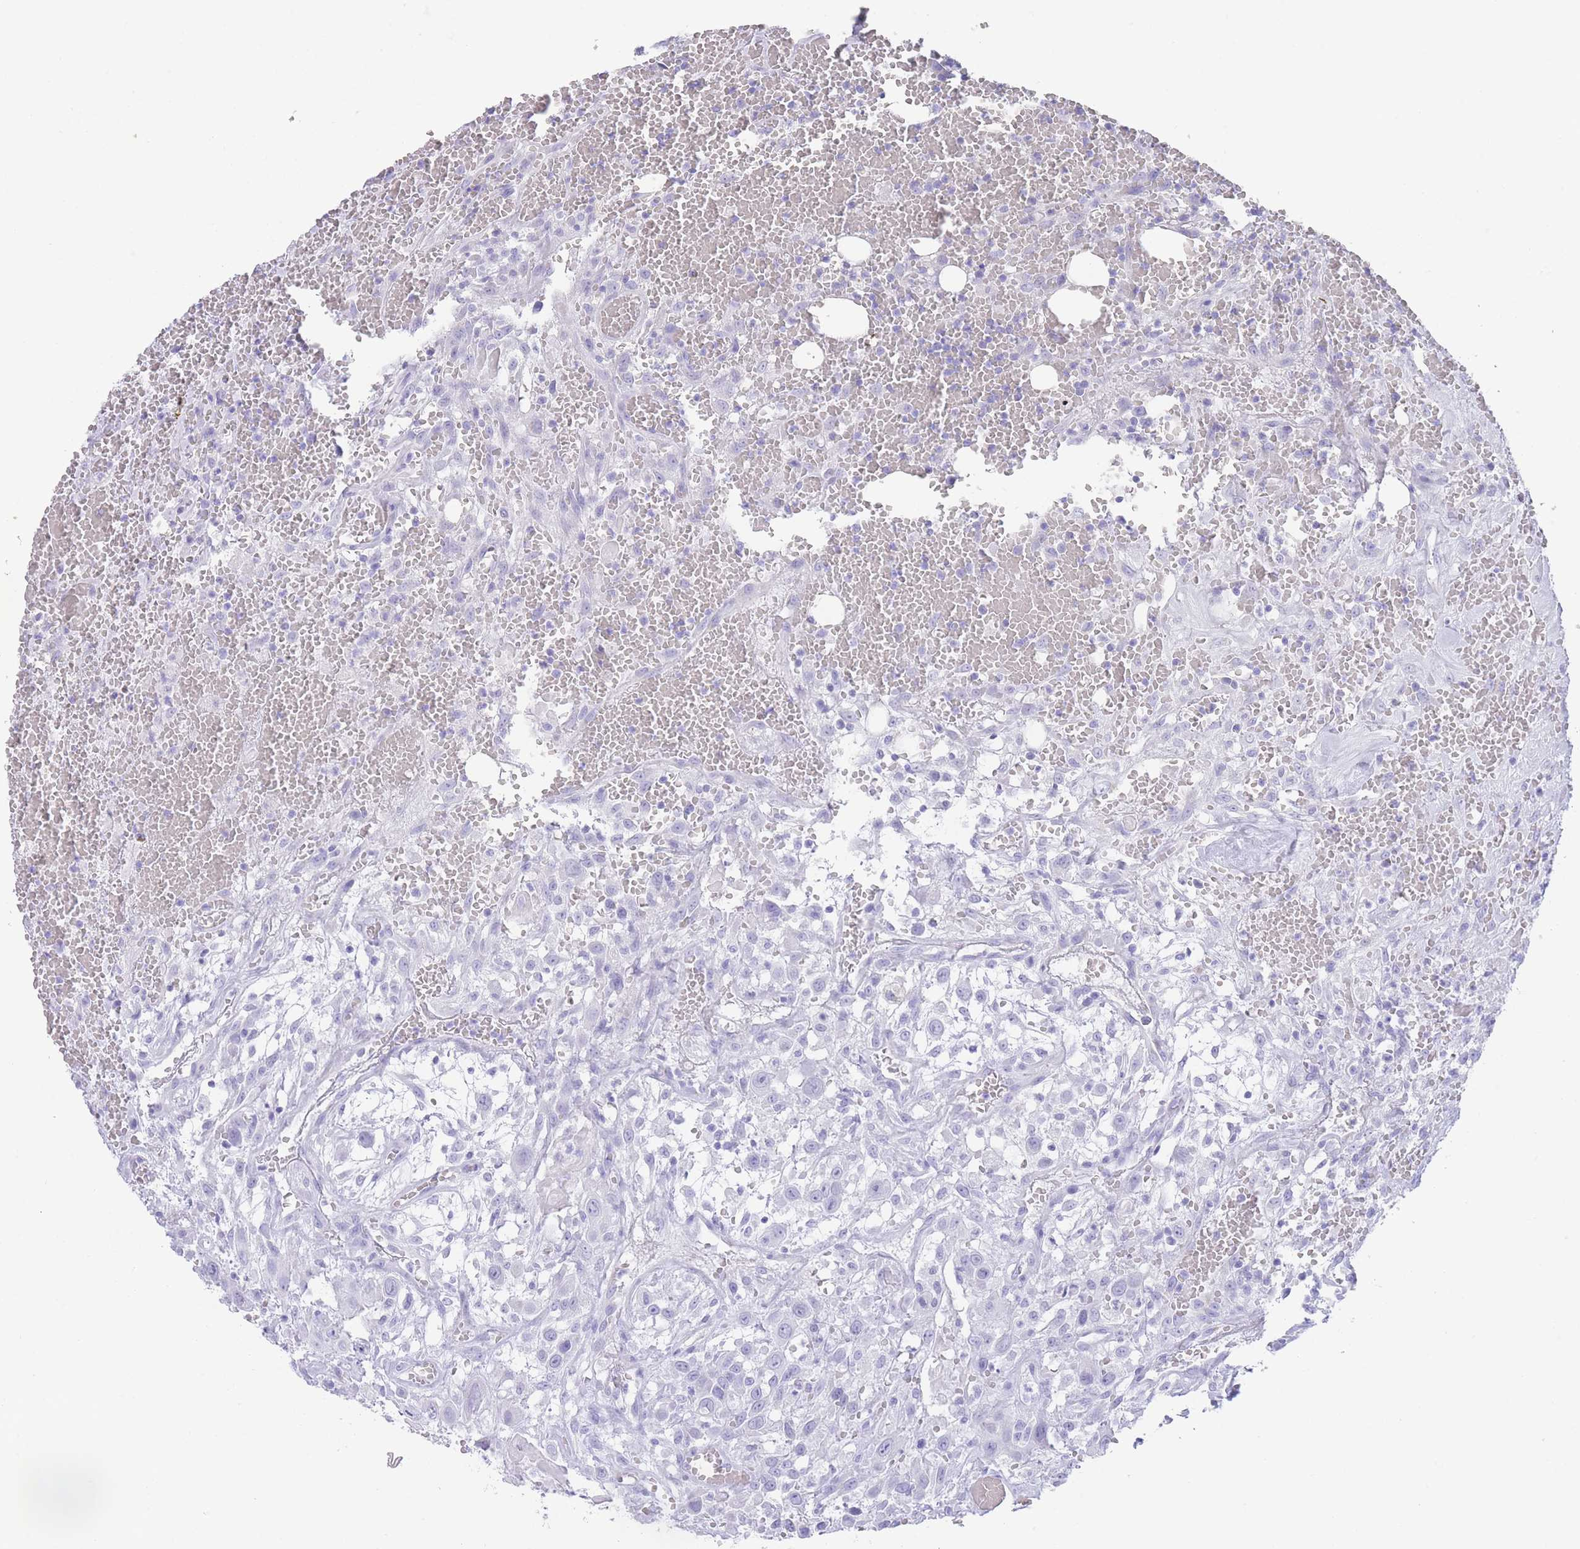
{"staining": {"intensity": "negative", "quantity": "none", "location": "none"}, "tissue": "head and neck cancer", "cell_type": "Tumor cells", "image_type": "cancer", "snomed": [{"axis": "morphology", "description": "Squamous cell carcinoma, NOS"}, {"axis": "topography", "description": "Head-Neck"}], "caption": "IHC of human squamous cell carcinoma (head and neck) shows no positivity in tumor cells. The staining is performed using DAB brown chromogen with nuclei counter-stained in using hematoxylin.", "gene": "ELOA2", "patient": {"sex": "male", "age": 81}}